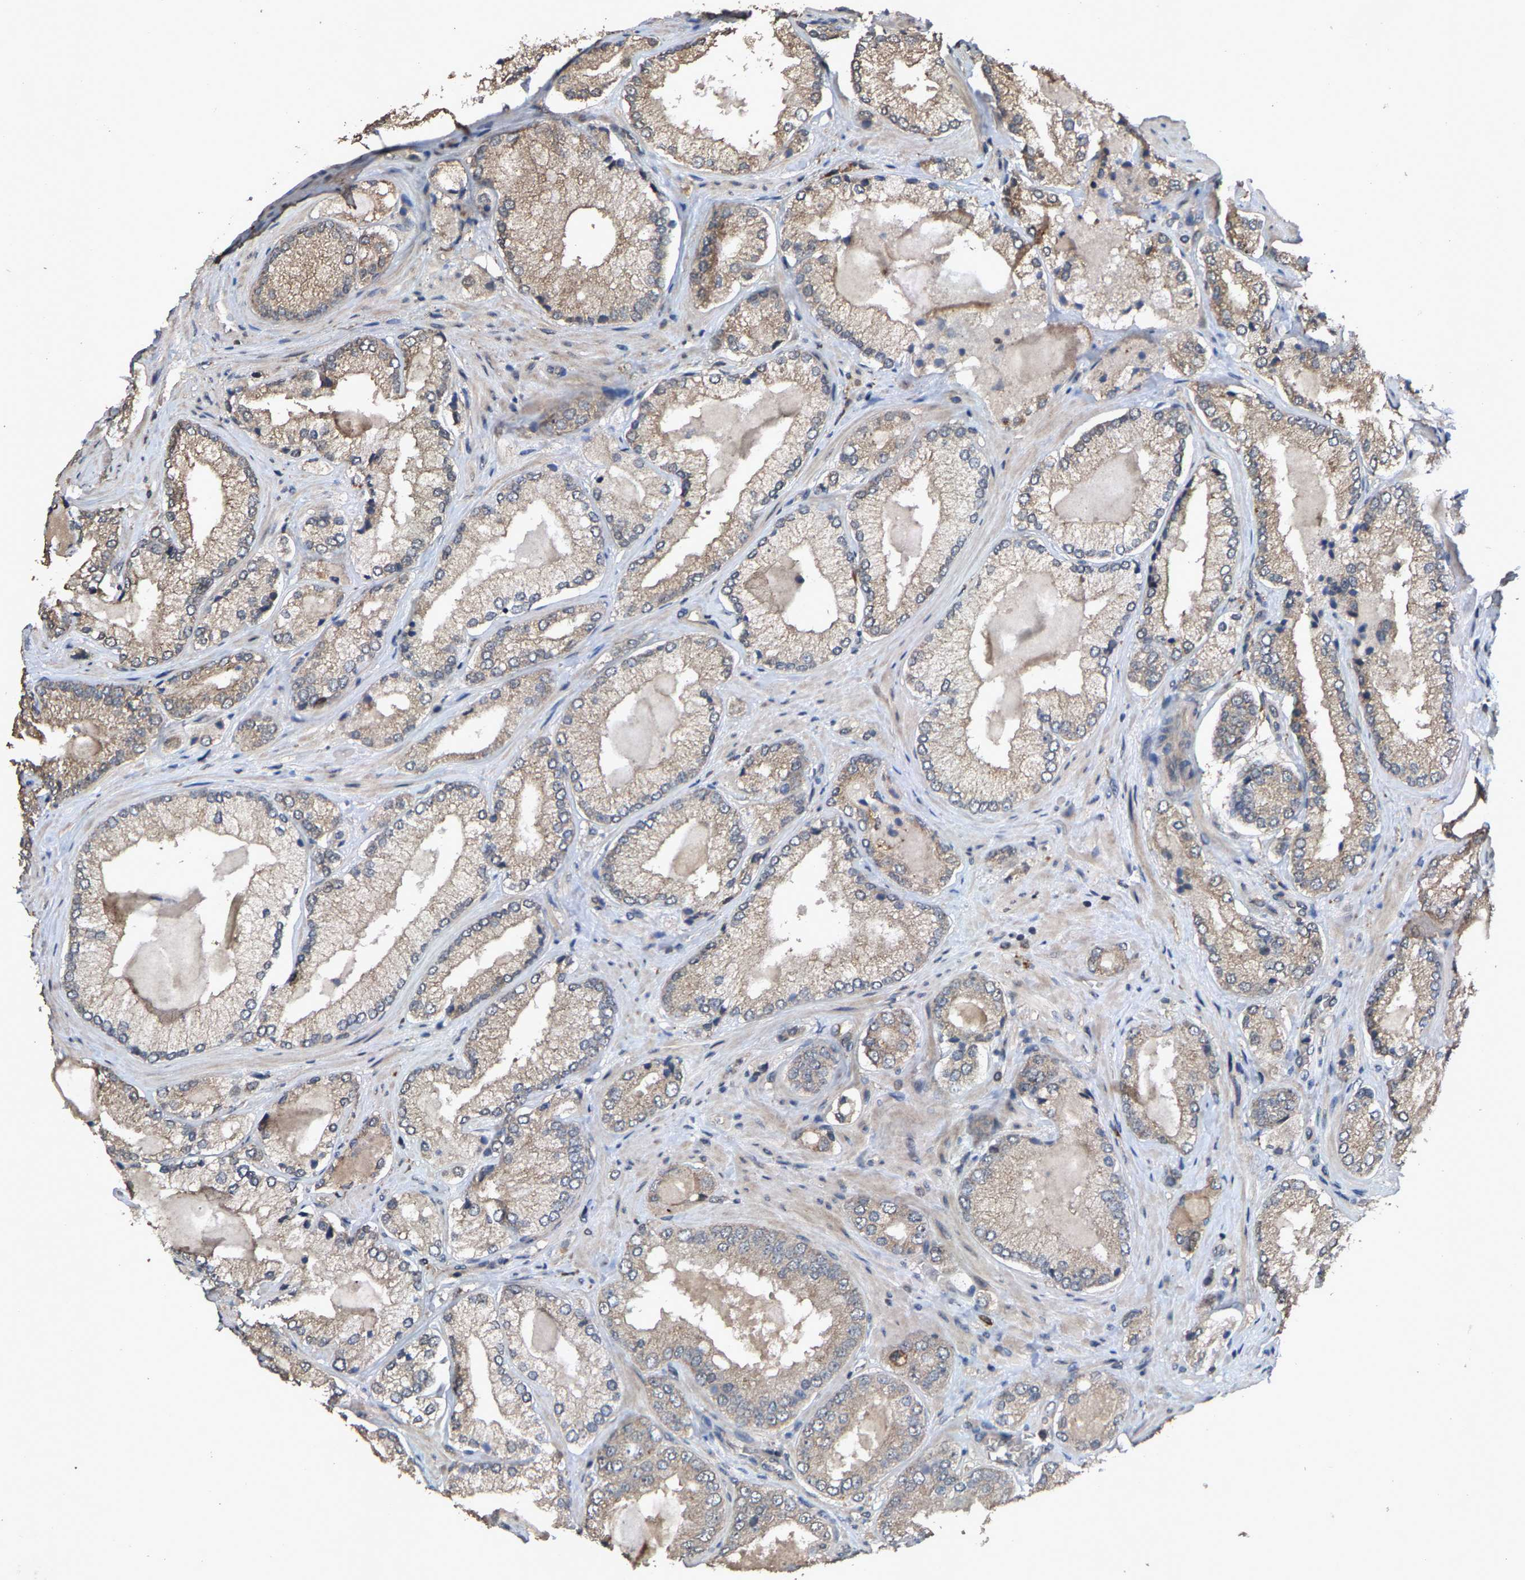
{"staining": {"intensity": "weak", "quantity": ">75%", "location": "cytoplasmic/membranous"}, "tissue": "prostate cancer", "cell_type": "Tumor cells", "image_type": "cancer", "snomed": [{"axis": "morphology", "description": "Adenocarcinoma, Low grade"}, {"axis": "topography", "description": "Prostate"}], "caption": "This is a micrograph of IHC staining of low-grade adenocarcinoma (prostate), which shows weak positivity in the cytoplasmic/membranous of tumor cells.", "gene": "TDRKH", "patient": {"sex": "male", "age": 65}}